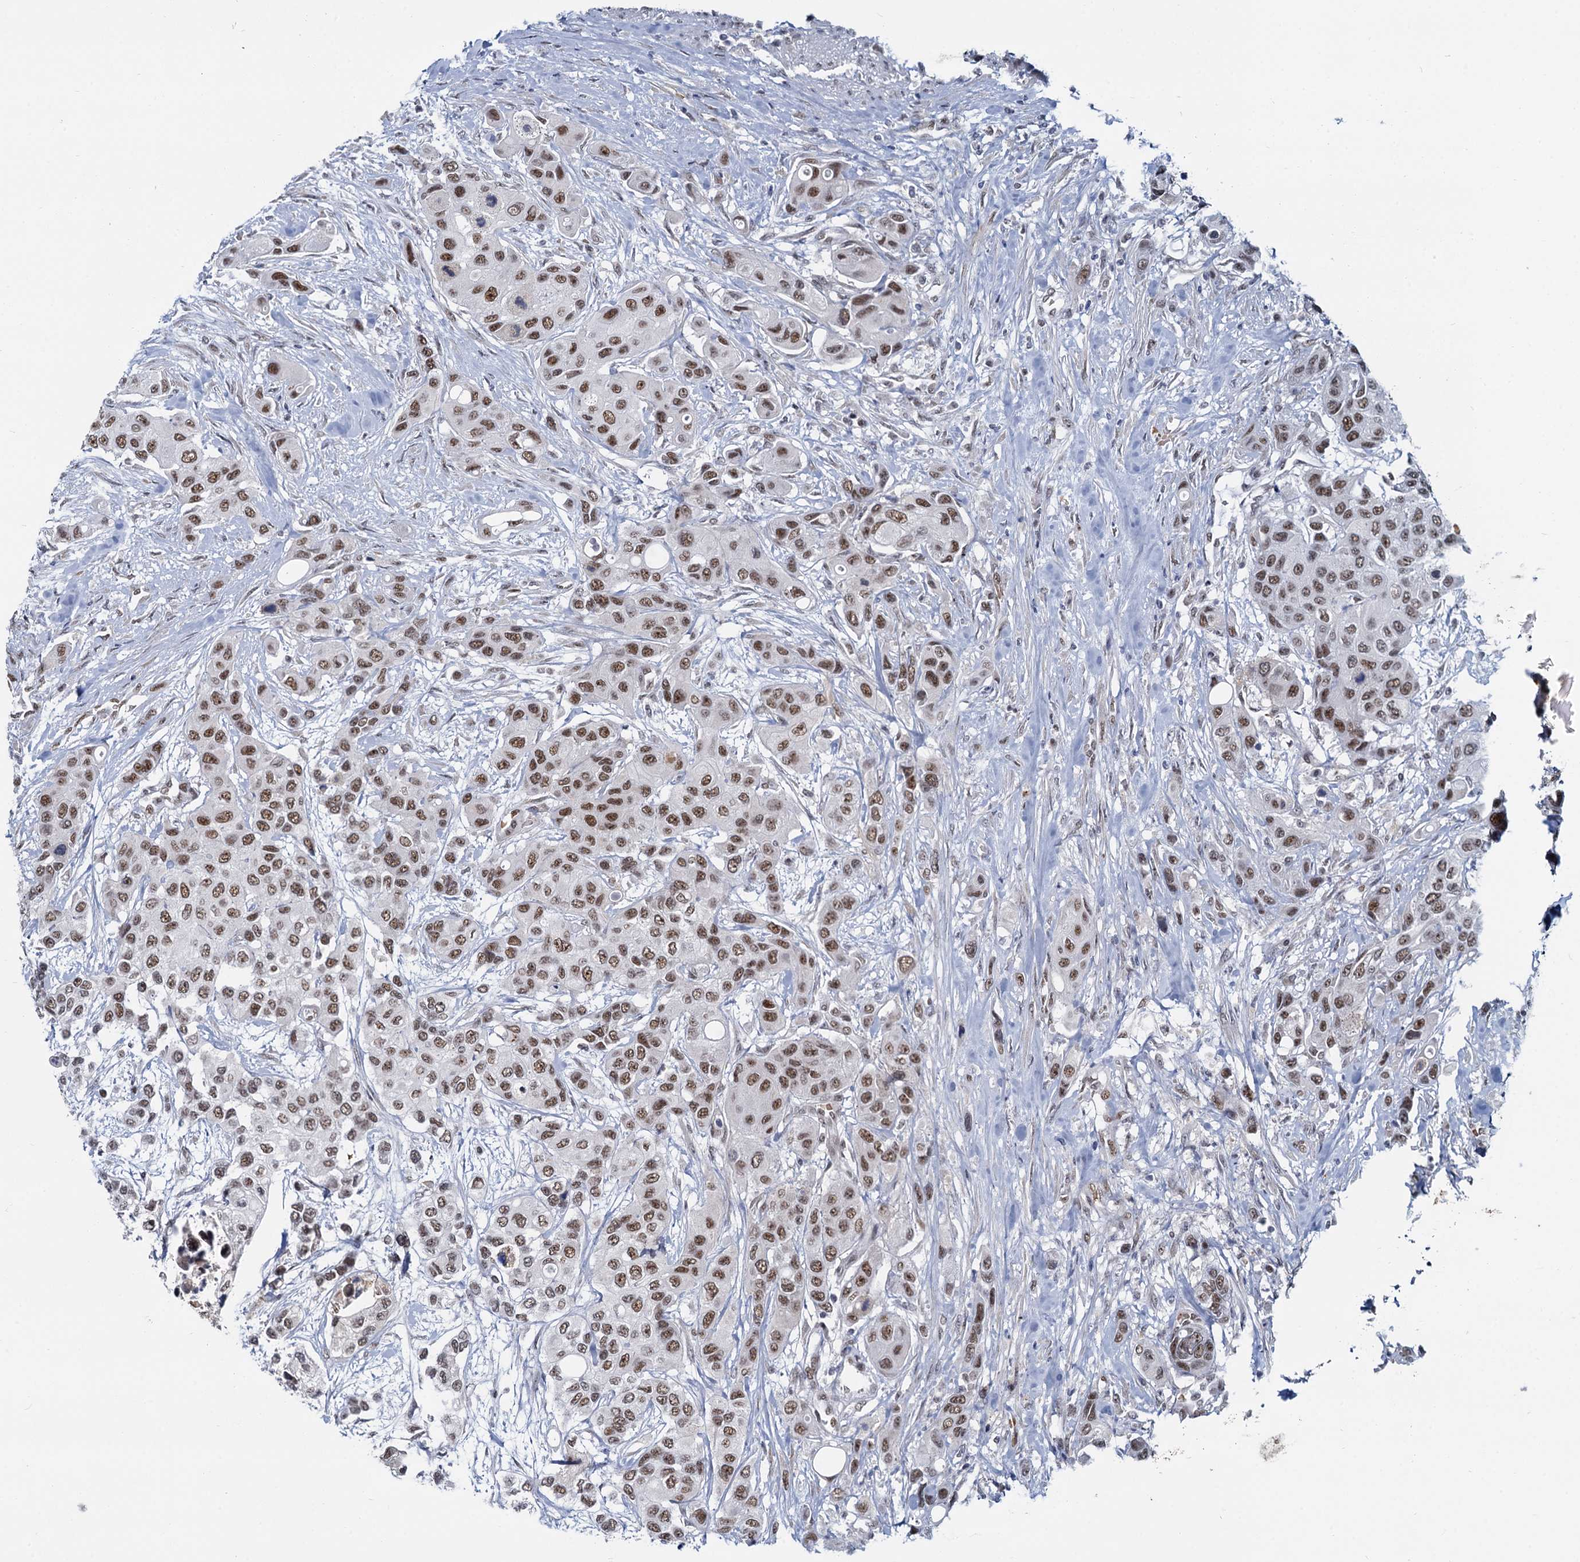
{"staining": {"intensity": "moderate", "quantity": ">75%", "location": "nuclear"}, "tissue": "urothelial cancer", "cell_type": "Tumor cells", "image_type": "cancer", "snomed": [{"axis": "morphology", "description": "Normal tissue, NOS"}, {"axis": "morphology", "description": "Urothelial carcinoma, High grade"}, {"axis": "topography", "description": "Vascular tissue"}, {"axis": "topography", "description": "Urinary bladder"}], "caption": "A photomicrograph of urothelial carcinoma (high-grade) stained for a protein shows moderate nuclear brown staining in tumor cells.", "gene": "RPRD1A", "patient": {"sex": "female", "age": 56}}